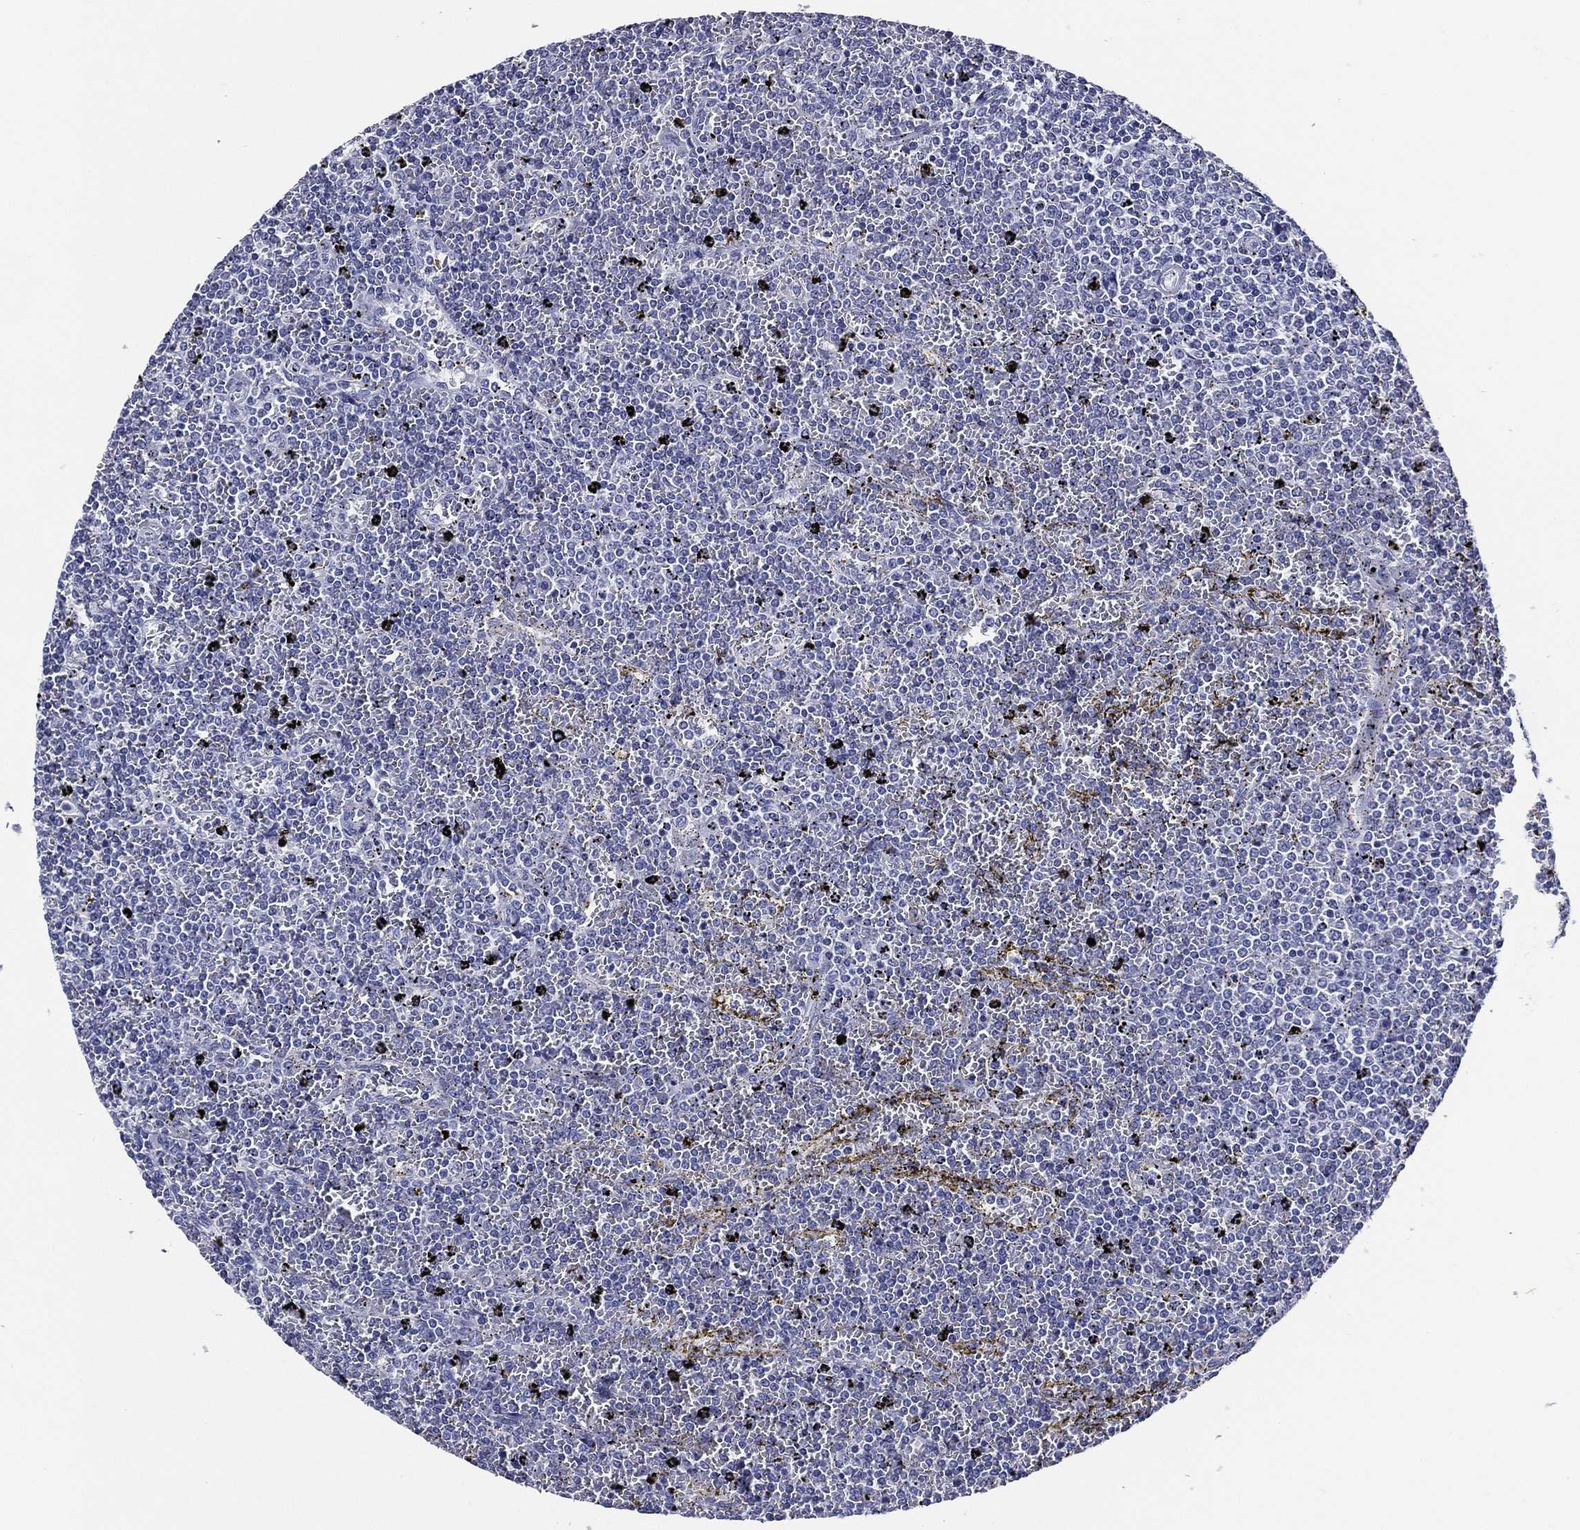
{"staining": {"intensity": "negative", "quantity": "none", "location": "none"}, "tissue": "lymphoma", "cell_type": "Tumor cells", "image_type": "cancer", "snomed": [{"axis": "morphology", "description": "Malignant lymphoma, non-Hodgkin's type, Low grade"}, {"axis": "topography", "description": "Spleen"}], "caption": "Lymphoma was stained to show a protein in brown. There is no significant positivity in tumor cells. The staining is performed using DAB (3,3'-diaminobenzidine) brown chromogen with nuclei counter-stained in using hematoxylin.", "gene": "ACE2", "patient": {"sex": "female", "age": 77}}